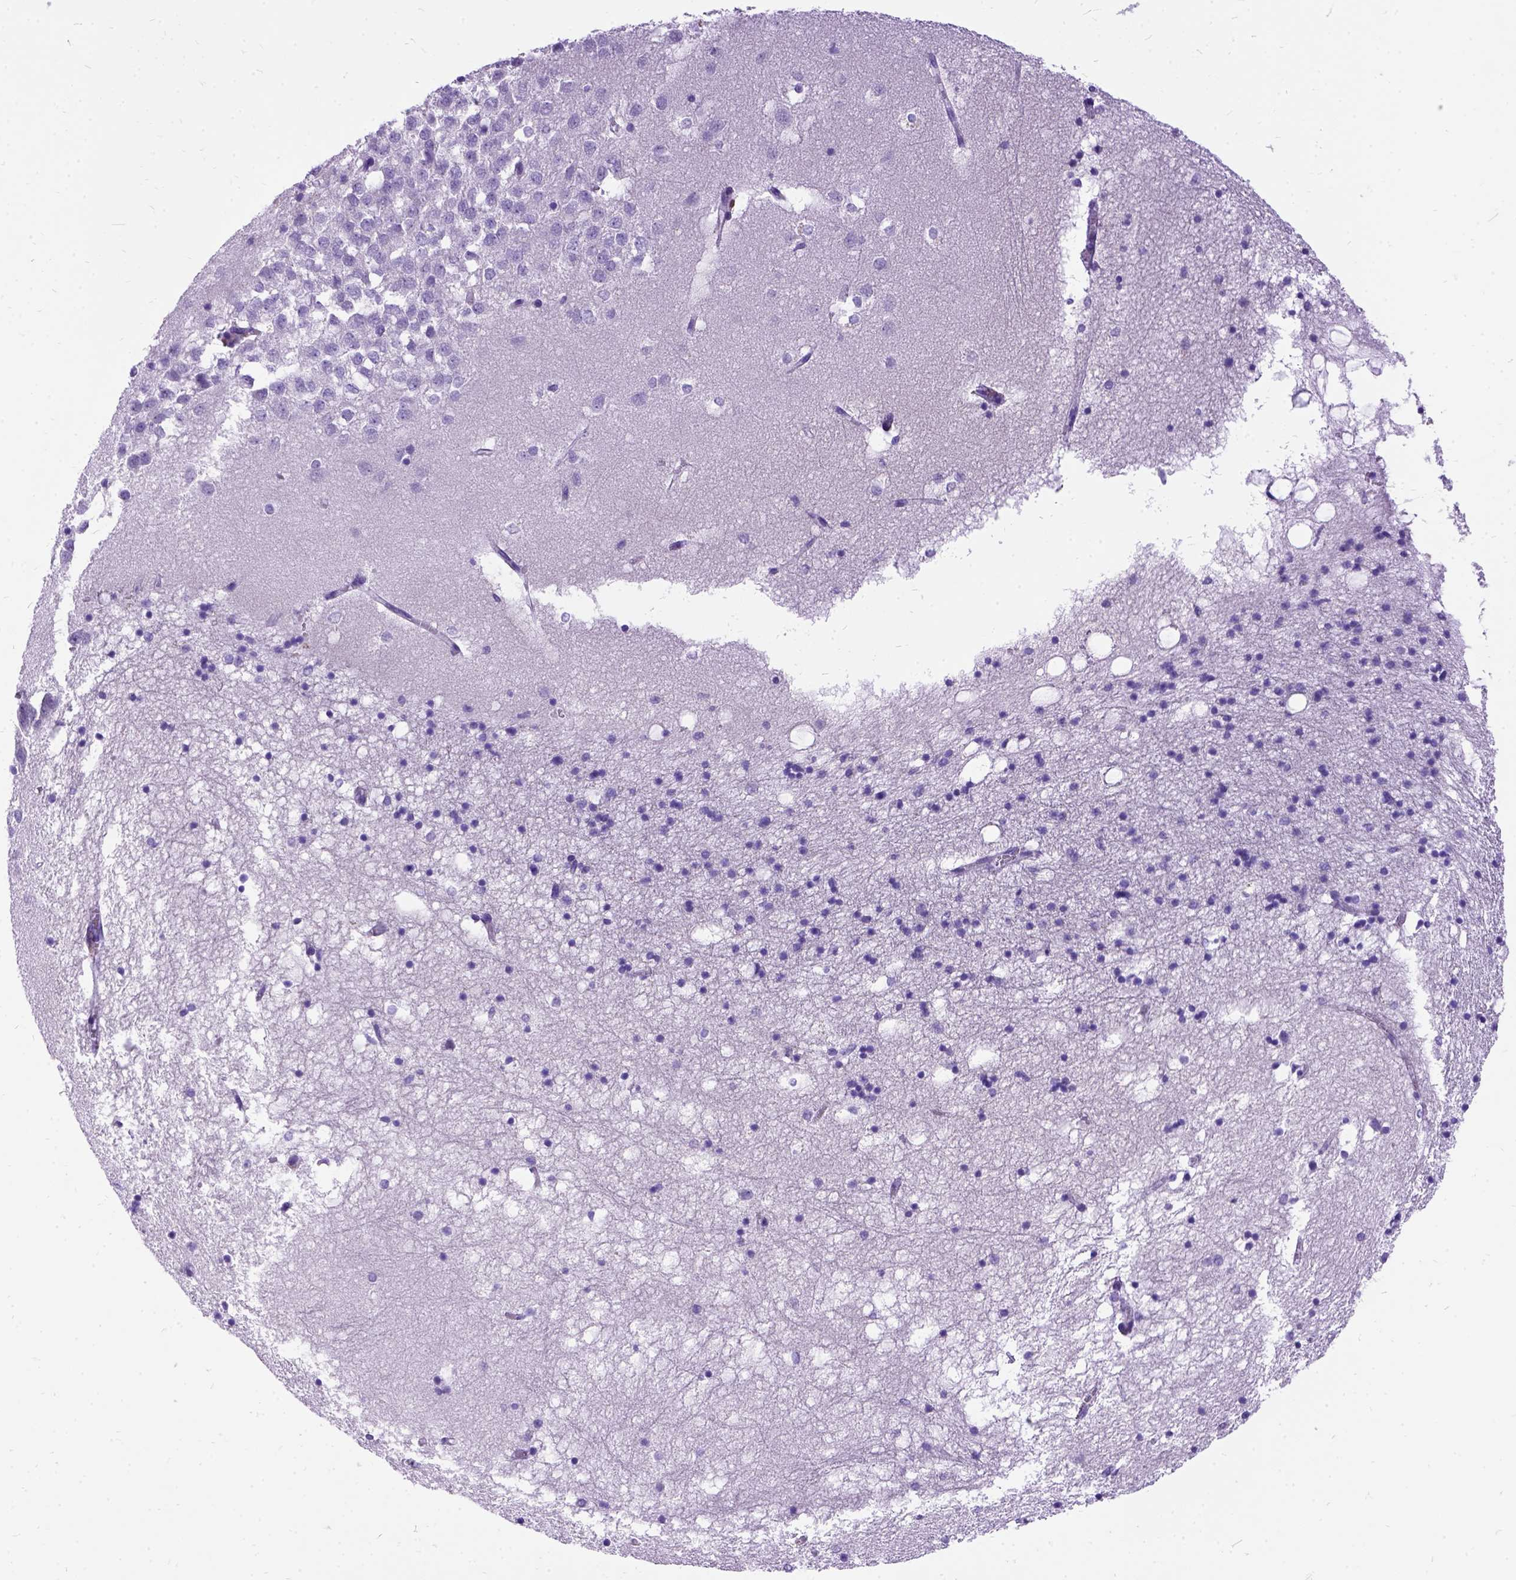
{"staining": {"intensity": "negative", "quantity": "none", "location": "none"}, "tissue": "hippocampus", "cell_type": "Glial cells", "image_type": "normal", "snomed": [{"axis": "morphology", "description": "Normal tissue, NOS"}, {"axis": "topography", "description": "Hippocampus"}], "caption": "Immunohistochemistry (IHC) histopathology image of normal hippocampus: hippocampus stained with DAB reveals no significant protein staining in glial cells.", "gene": "ENSG00000254979", "patient": {"sex": "male", "age": 58}}